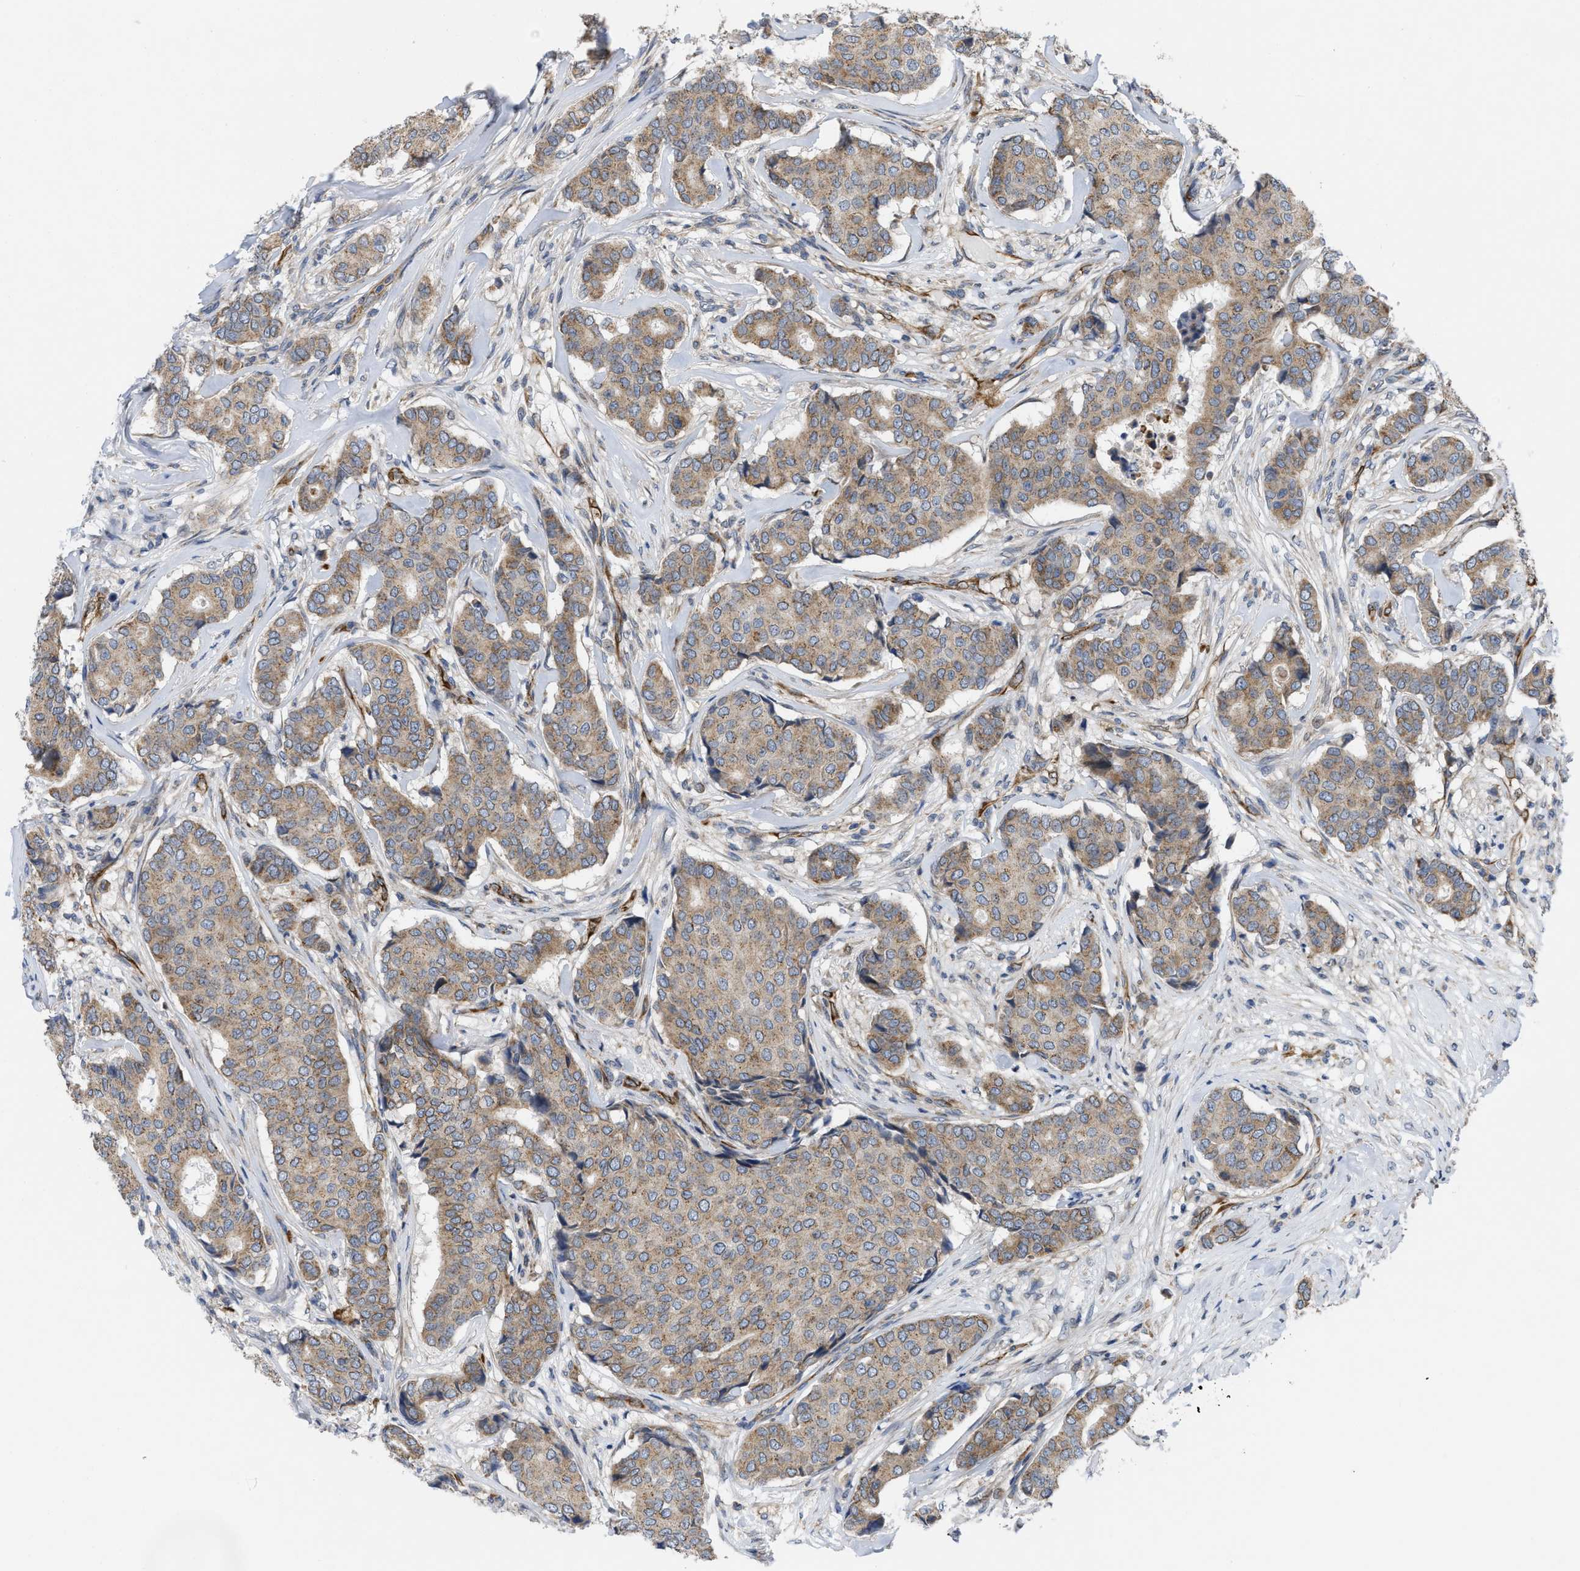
{"staining": {"intensity": "moderate", "quantity": ">75%", "location": "cytoplasmic/membranous"}, "tissue": "breast cancer", "cell_type": "Tumor cells", "image_type": "cancer", "snomed": [{"axis": "morphology", "description": "Duct carcinoma"}, {"axis": "topography", "description": "Breast"}], "caption": "Breast cancer (intraductal carcinoma) tissue reveals moderate cytoplasmic/membranous staining in approximately >75% of tumor cells", "gene": "EOGT", "patient": {"sex": "female", "age": 75}}